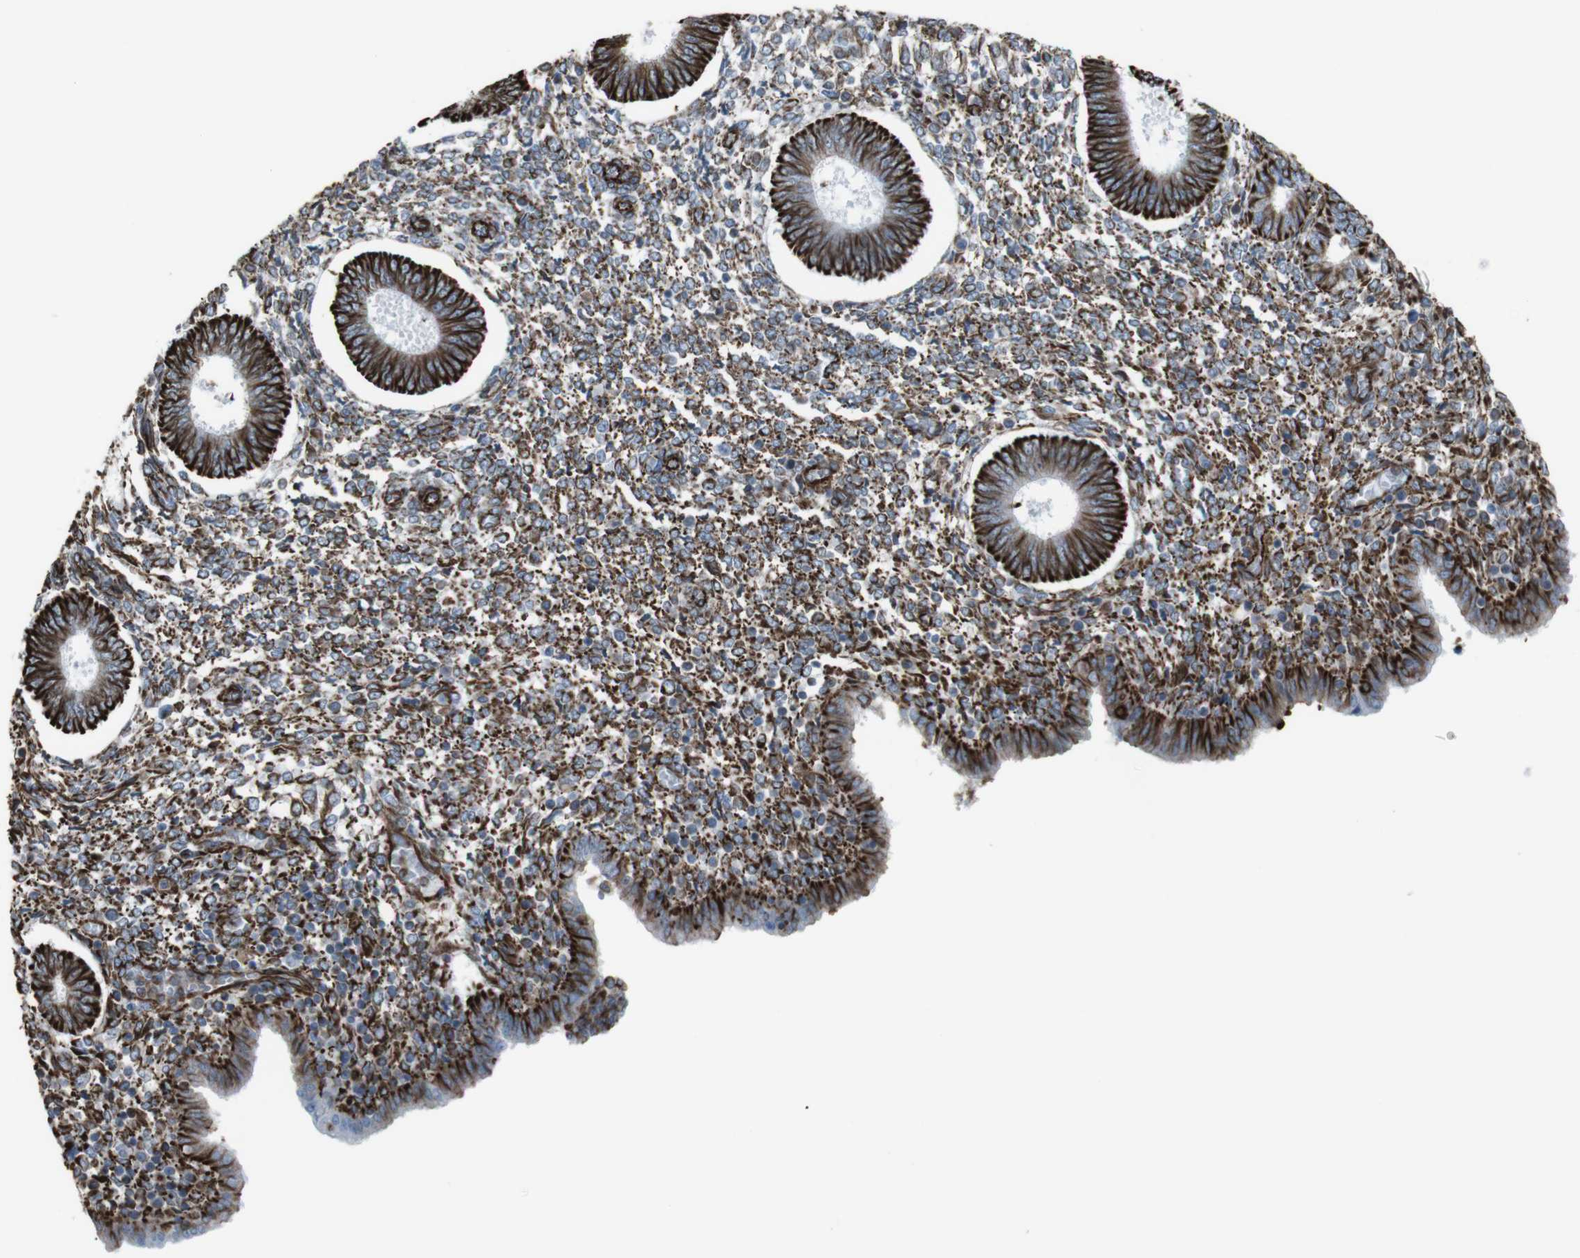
{"staining": {"intensity": "strong", "quantity": "25%-75%", "location": "cytoplasmic/membranous"}, "tissue": "endometrium", "cell_type": "Cells in endometrial stroma", "image_type": "normal", "snomed": [{"axis": "morphology", "description": "Normal tissue, NOS"}, {"axis": "topography", "description": "Endometrium"}], "caption": "Unremarkable endometrium displays strong cytoplasmic/membranous positivity in about 25%-75% of cells in endometrial stroma.", "gene": "ZDHHC6", "patient": {"sex": "female", "age": 35}}